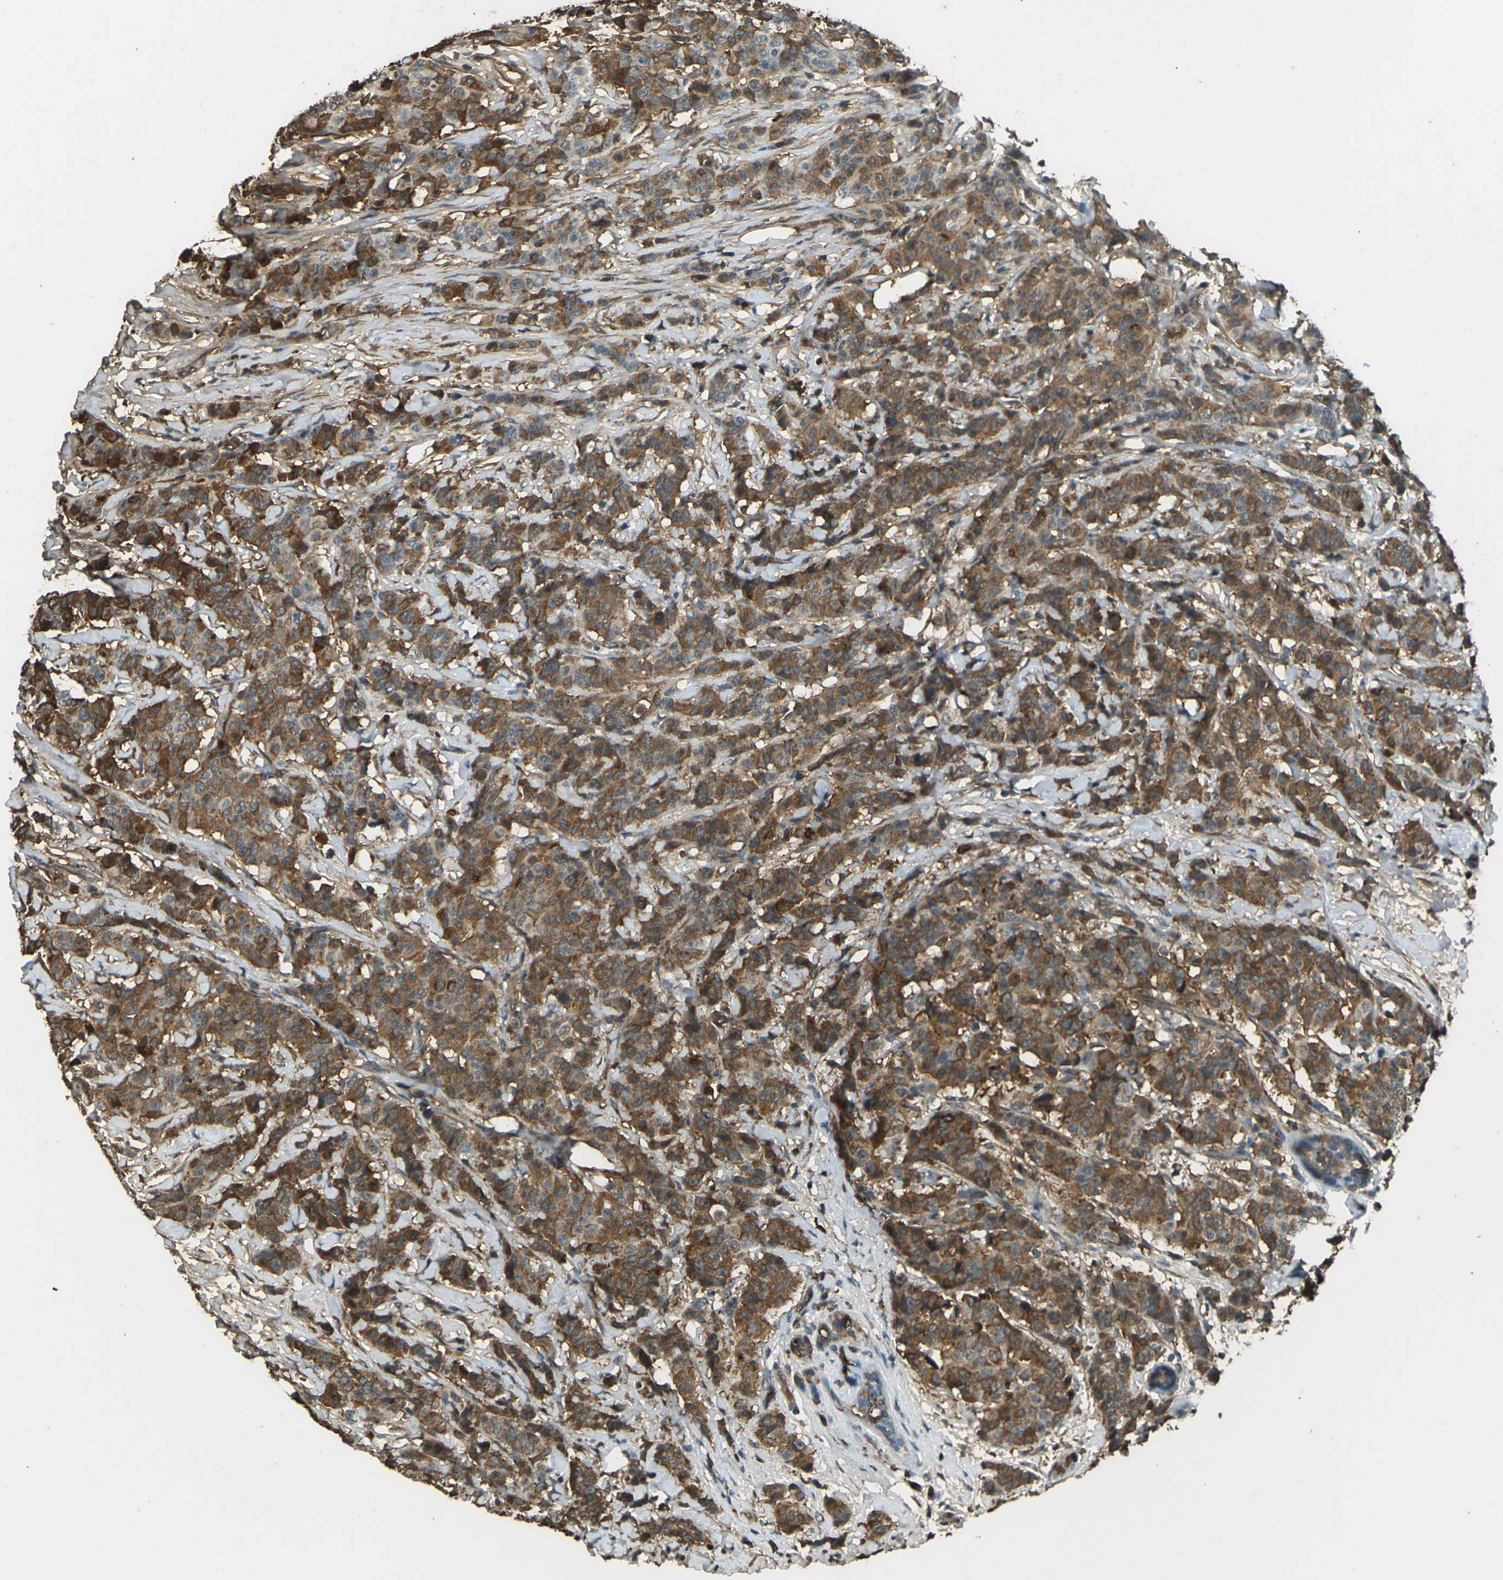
{"staining": {"intensity": "moderate", "quantity": ">75%", "location": "cytoplasmic/membranous"}, "tissue": "breast cancer", "cell_type": "Tumor cells", "image_type": "cancer", "snomed": [{"axis": "morphology", "description": "Normal tissue, NOS"}, {"axis": "morphology", "description": "Duct carcinoma"}, {"axis": "topography", "description": "Breast"}], "caption": "This is an image of immunohistochemistry staining of infiltrating ductal carcinoma (breast), which shows moderate expression in the cytoplasmic/membranous of tumor cells.", "gene": "CYP1B1", "patient": {"sex": "female", "age": 40}}